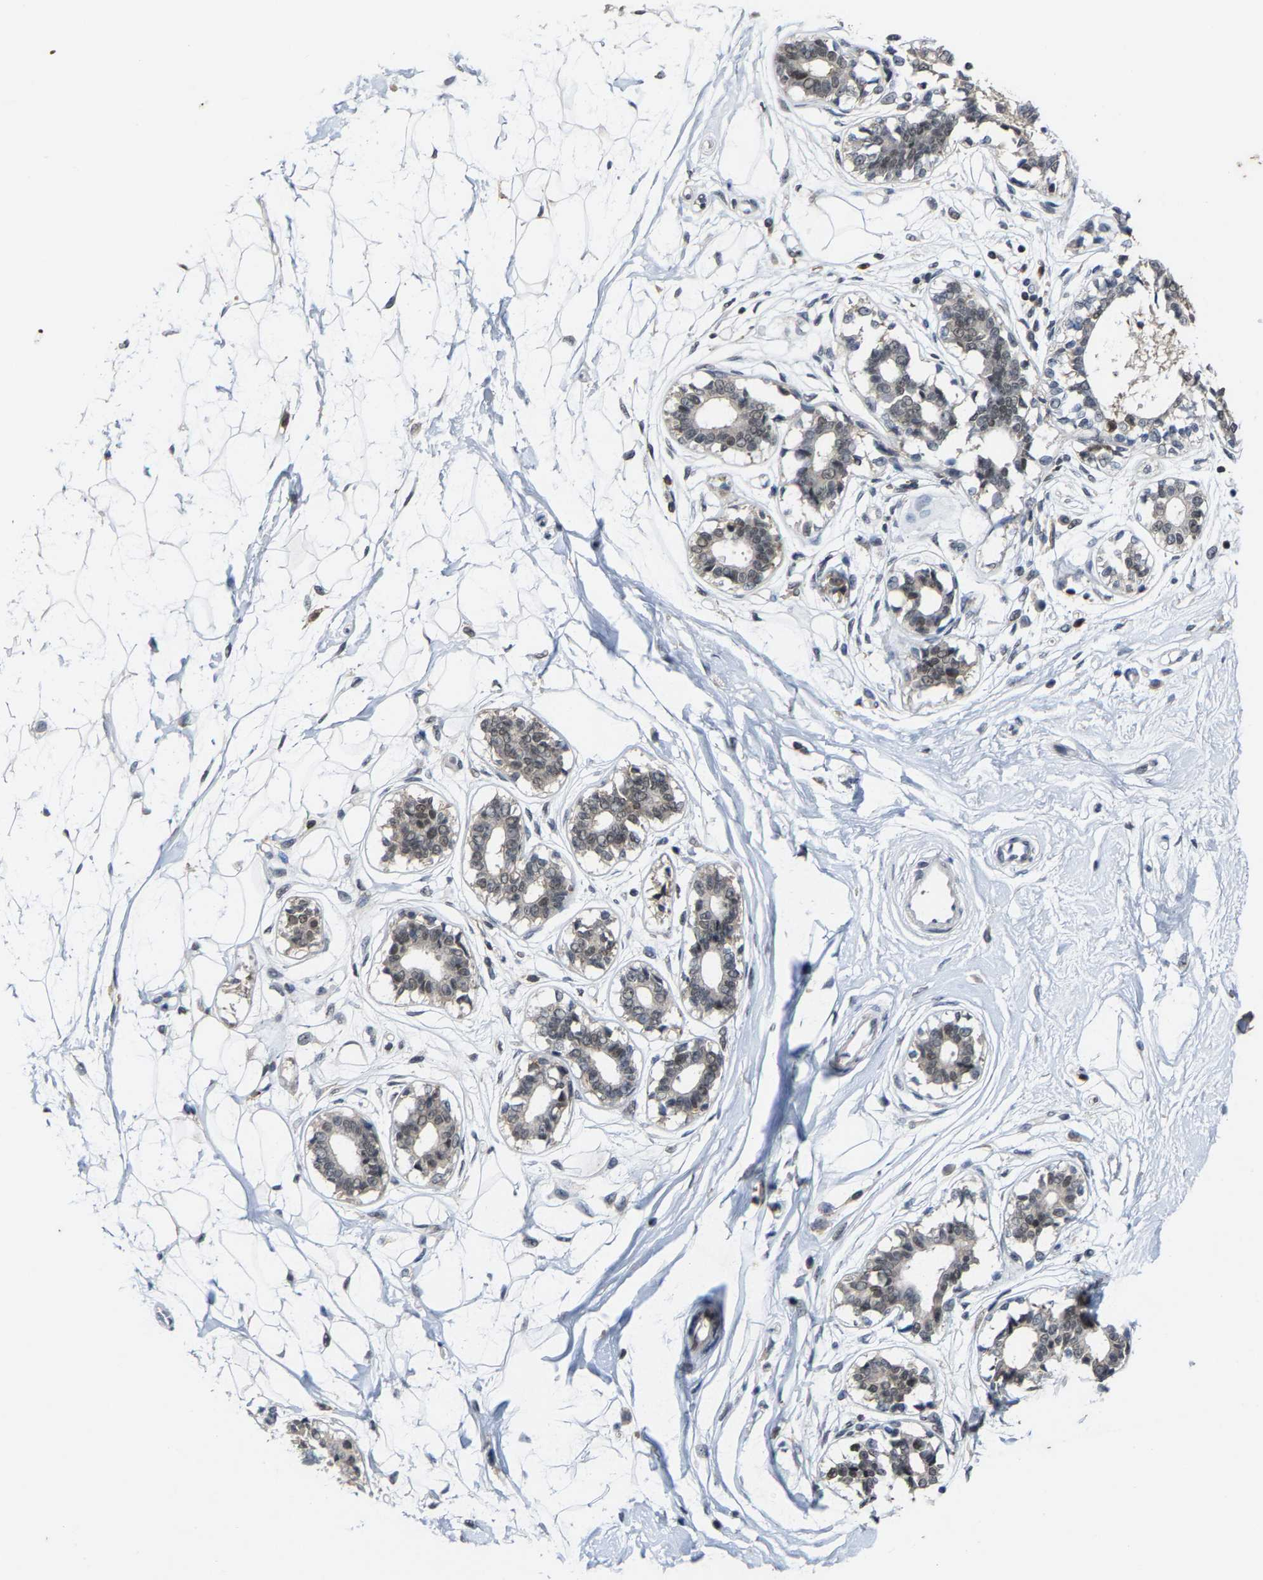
{"staining": {"intensity": "negative", "quantity": "none", "location": "none"}, "tissue": "breast", "cell_type": "Adipocytes", "image_type": "normal", "snomed": [{"axis": "morphology", "description": "Normal tissue, NOS"}, {"axis": "topography", "description": "Breast"}], "caption": "An immunohistochemistry histopathology image of normal breast is shown. There is no staining in adipocytes of breast.", "gene": "FGD3", "patient": {"sex": "female", "age": 45}}